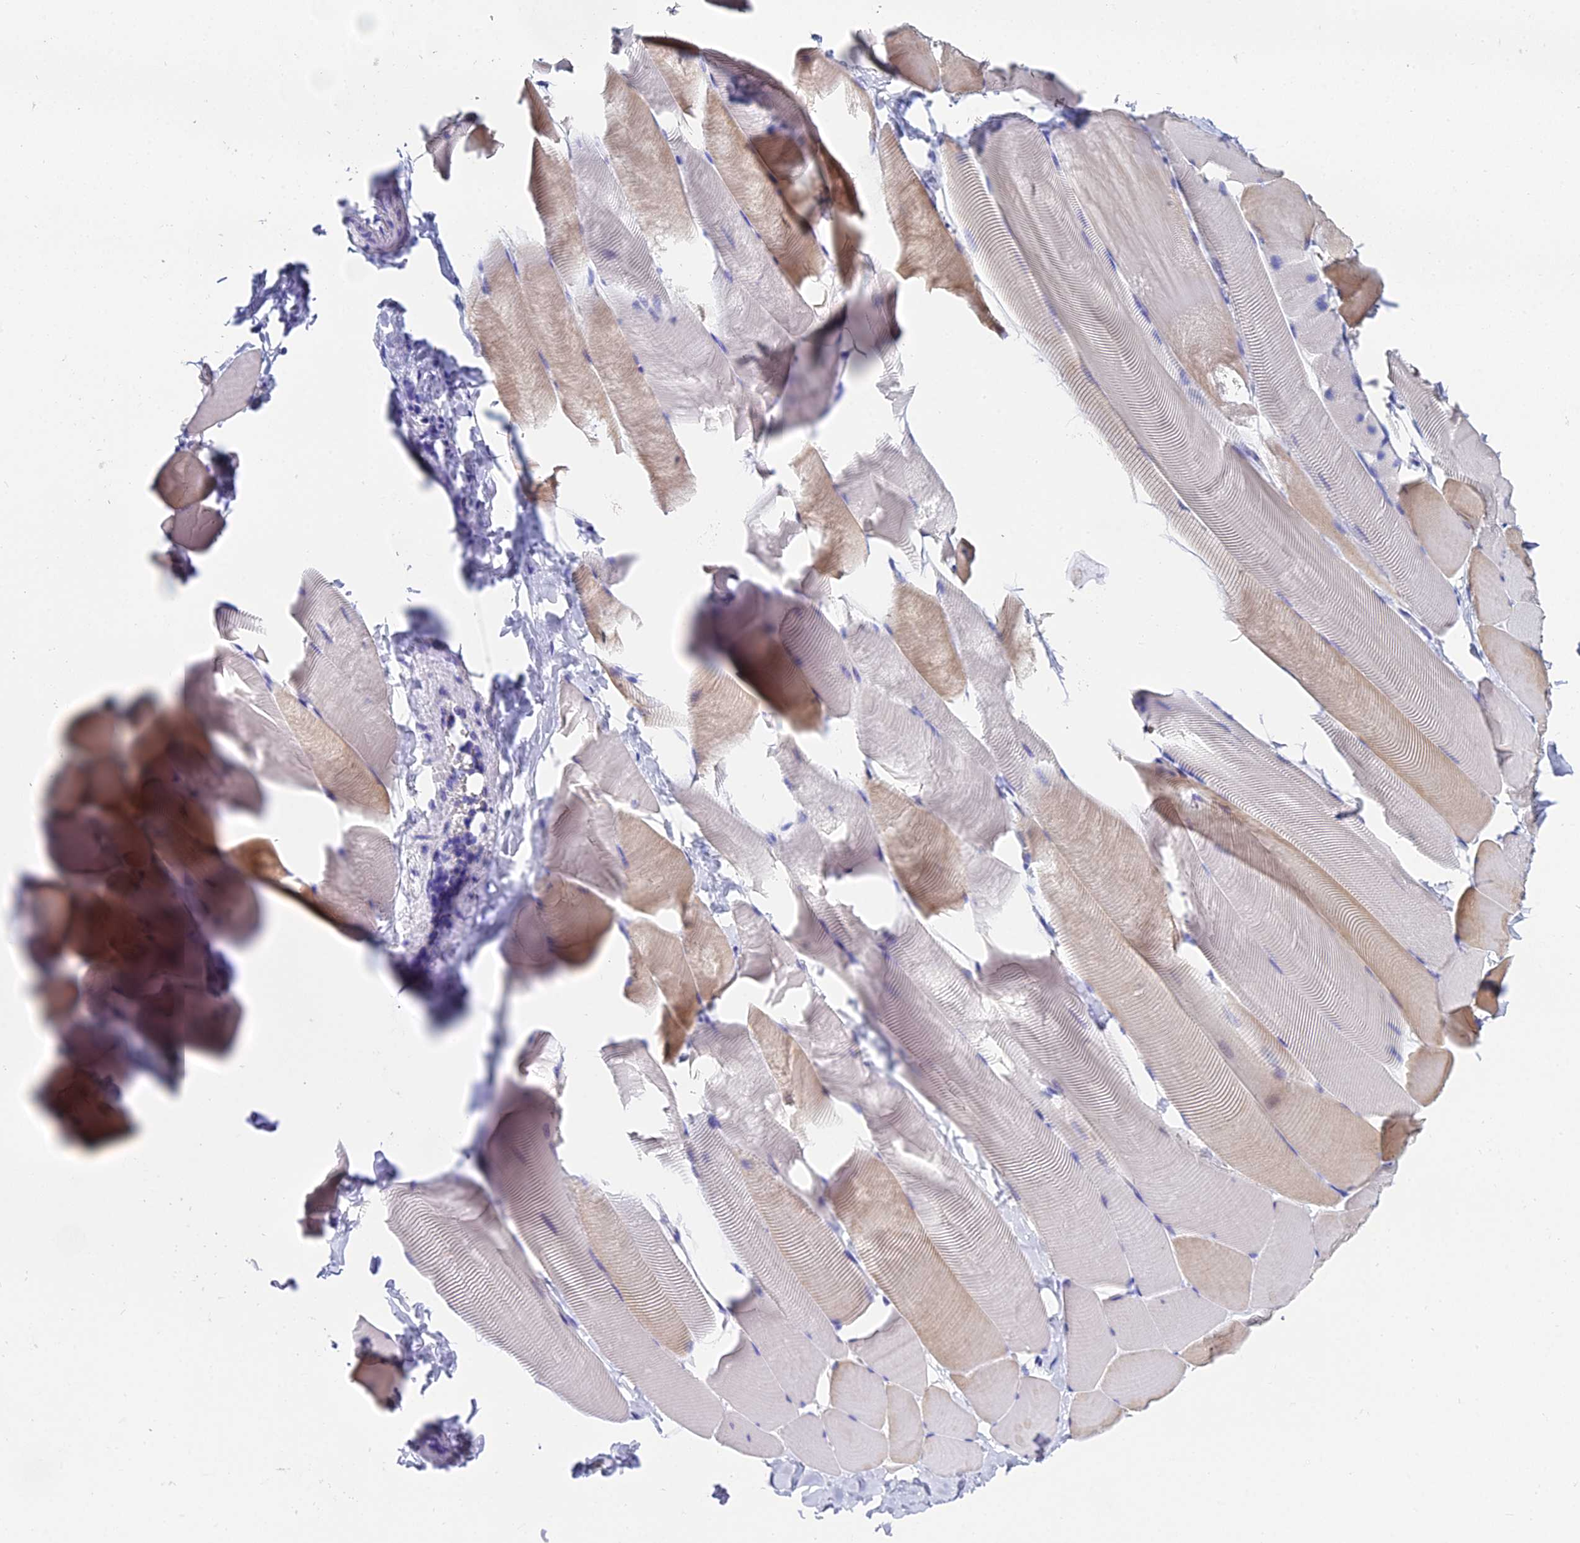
{"staining": {"intensity": "weak", "quantity": "<25%", "location": "cytoplasmic/membranous"}, "tissue": "skeletal muscle", "cell_type": "Myocytes", "image_type": "normal", "snomed": [{"axis": "morphology", "description": "Normal tissue, NOS"}, {"axis": "topography", "description": "Skeletal muscle"}], "caption": "A high-resolution micrograph shows IHC staining of normal skeletal muscle, which reveals no significant positivity in myocytes.", "gene": "OCM2", "patient": {"sex": "male", "age": 25}}